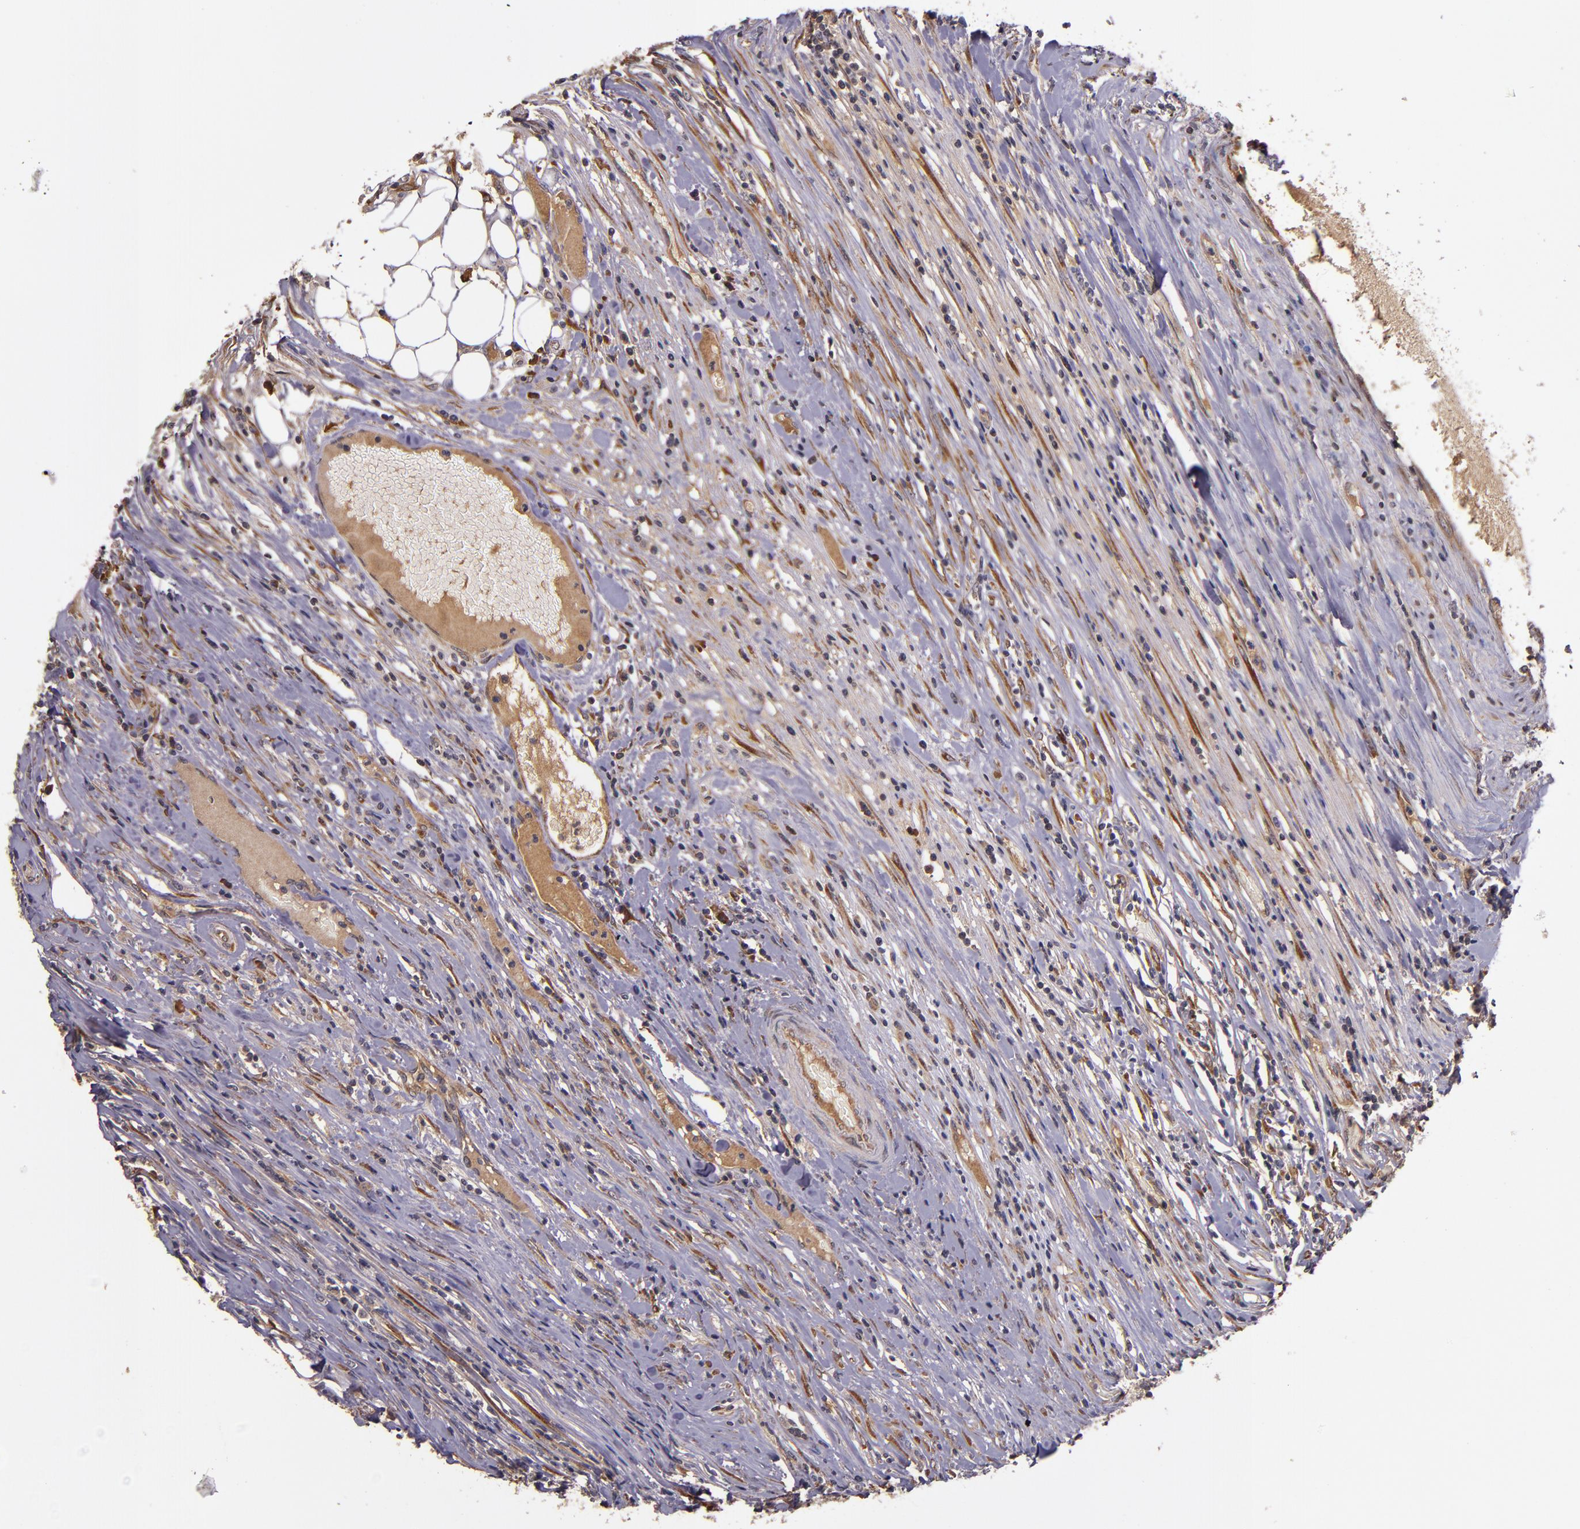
{"staining": {"intensity": "weak", "quantity": ">75%", "location": "cytoplasmic/membranous"}, "tissue": "colorectal cancer", "cell_type": "Tumor cells", "image_type": "cancer", "snomed": [{"axis": "morphology", "description": "Adenocarcinoma, NOS"}, {"axis": "topography", "description": "Colon"}], "caption": "Tumor cells display weak cytoplasmic/membranous positivity in about >75% of cells in colorectal cancer.", "gene": "PRAF2", "patient": {"sex": "female", "age": 53}}